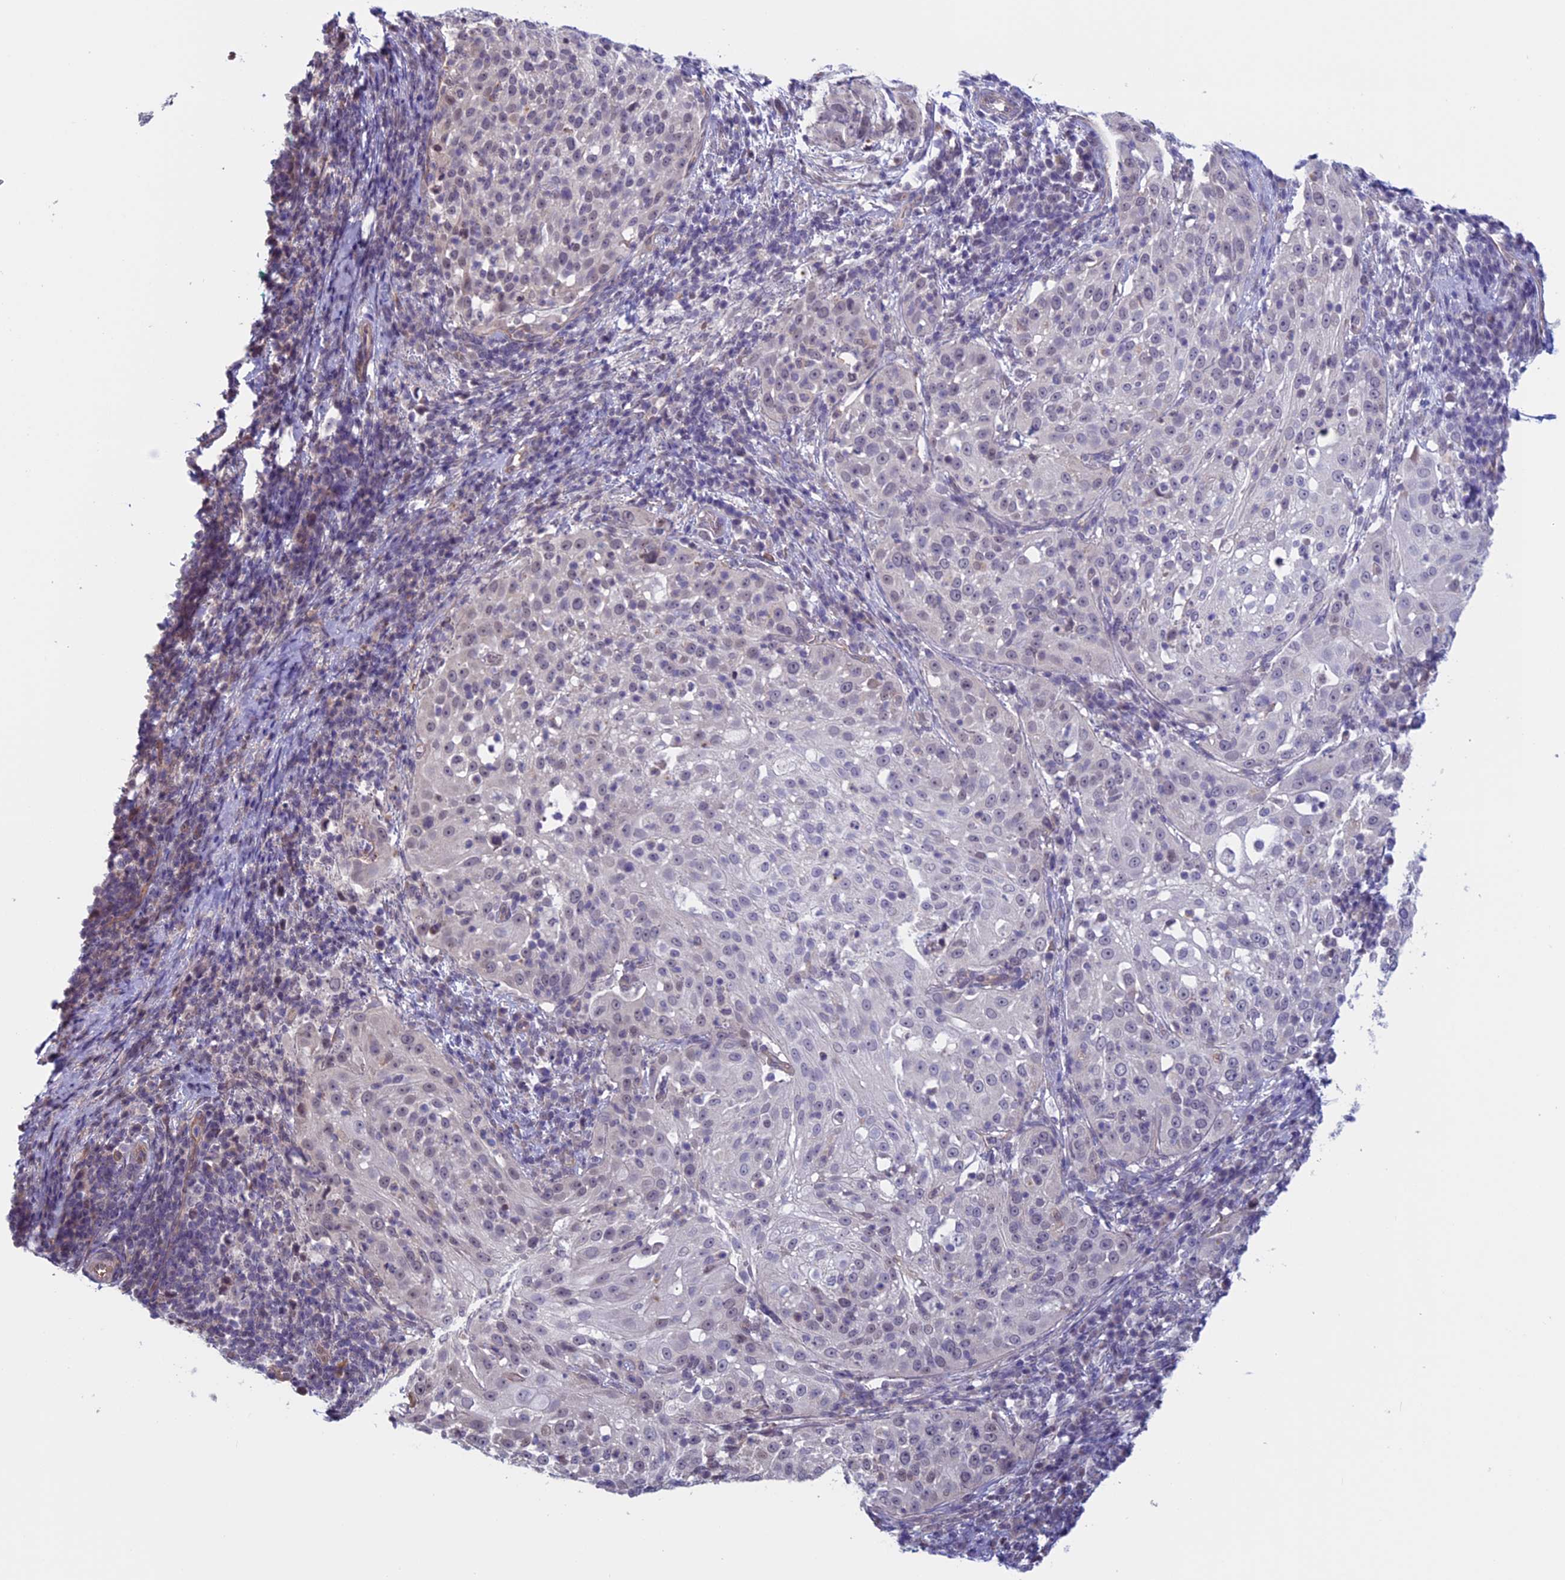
{"staining": {"intensity": "negative", "quantity": "none", "location": "none"}, "tissue": "cervical cancer", "cell_type": "Tumor cells", "image_type": "cancer", "snomed": [{"axis": "morphology", "description": "Squamous cell carcinoma, NOS"}, {"axis": "topography", "description": "Cervix"}], "caption": "IHC photomicrograph of squamous cell carcinoma (cervical) stained for a protein (brown), which reveals no positivity in tumor cells.", "gene": "SLC1A6", "patient": {"sex": "female", "age": 57}}